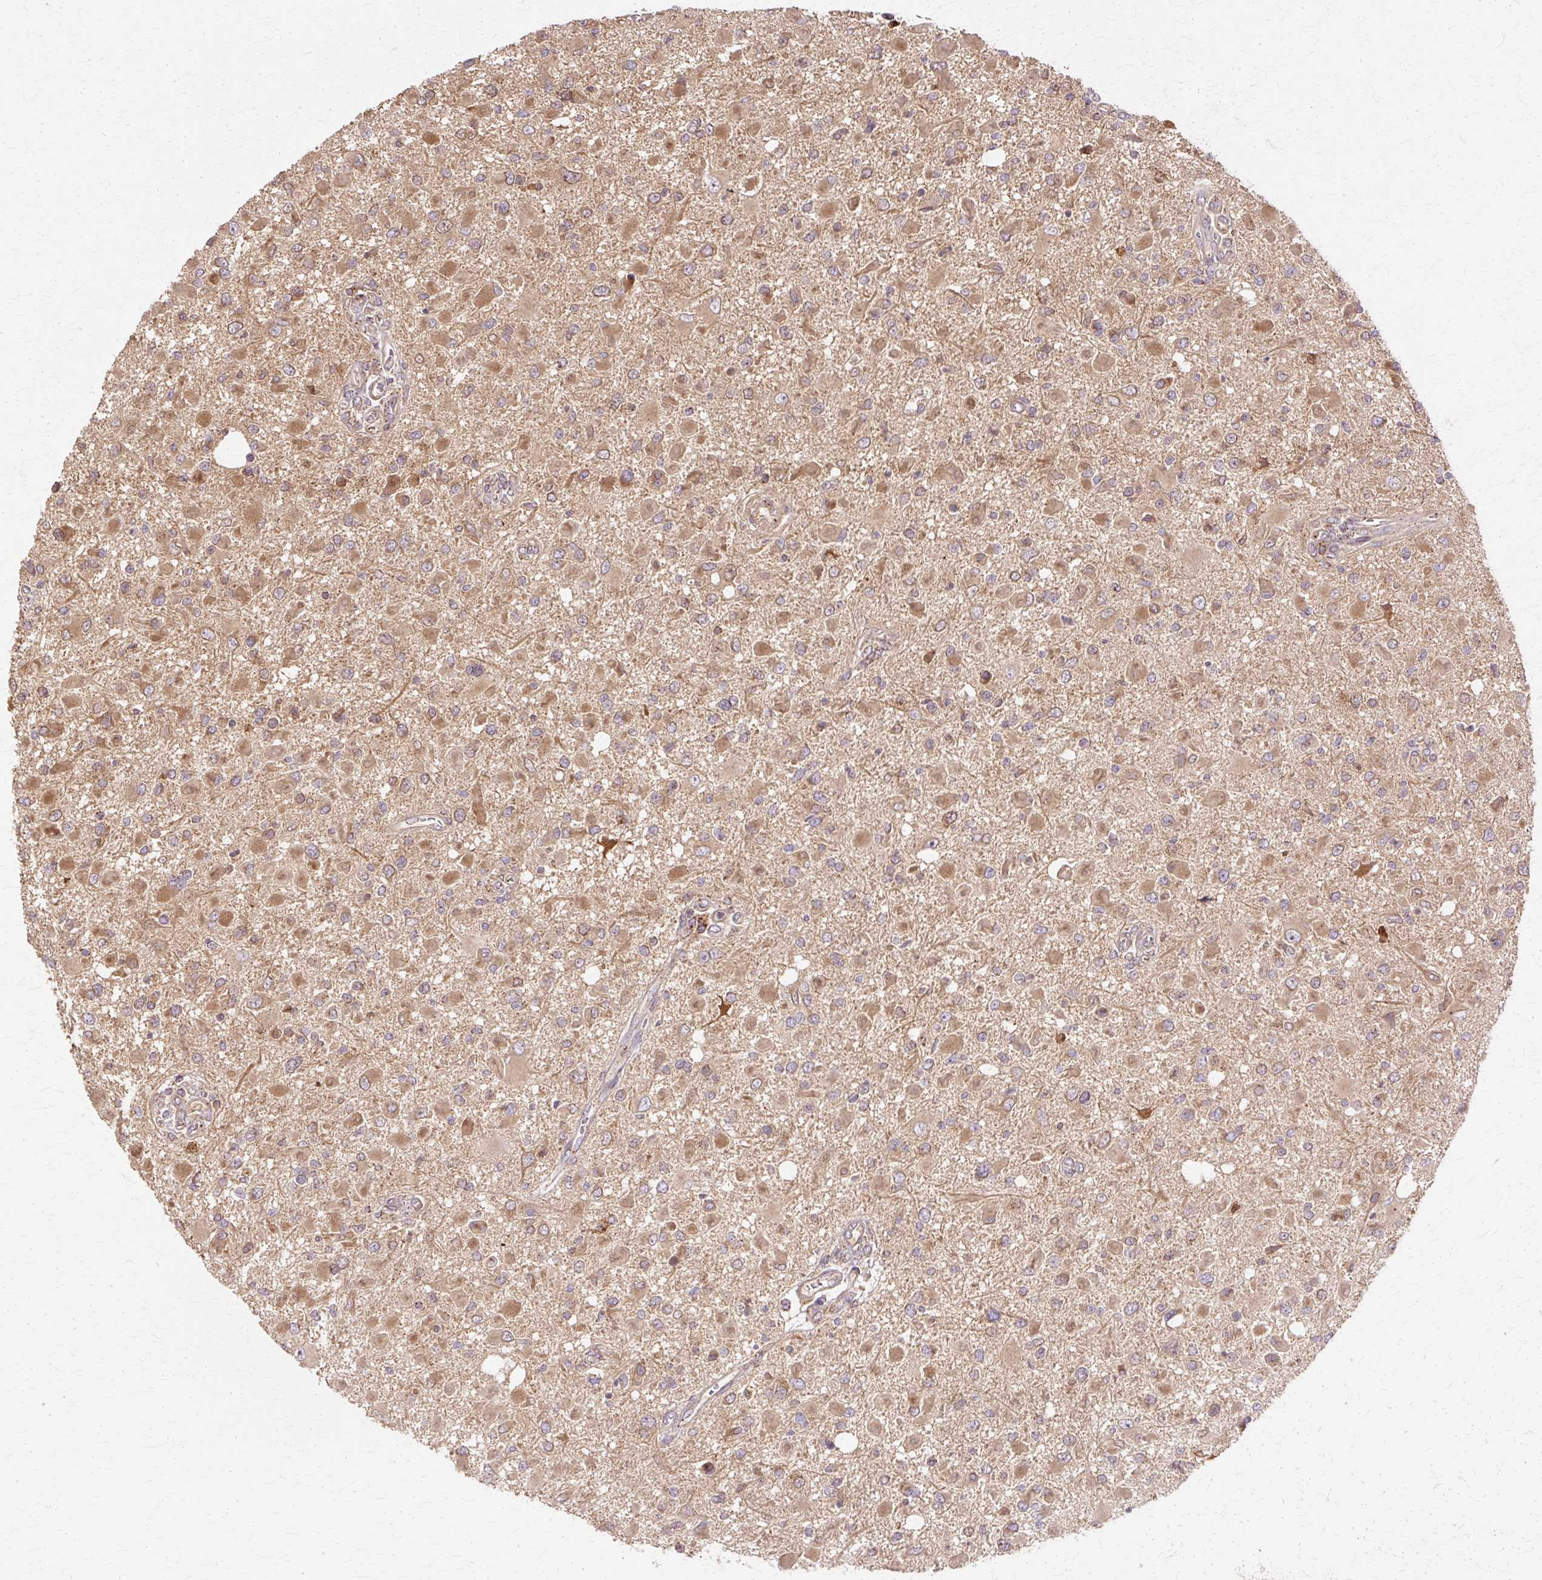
{"staining": {"intensity": "moderate", "quantity": ">75%", "location": "cytoplasmic/membranous"}, "tissue": "glioma", "cell_type": "Tumor cells", "image_type": "cancer", "snomed": [{"axis": "morphology", "description": "Glioma, malignant, High grade"}, {"axis": "topography", "description": "Brain"}], "caption": "The image reveals staining of glioma, revealing moderate cytoplasmic/membranous protein expression (brown color) within tumor cells.", "gene": "COPB1", "patient": {"sex": "male", "age": 53}}